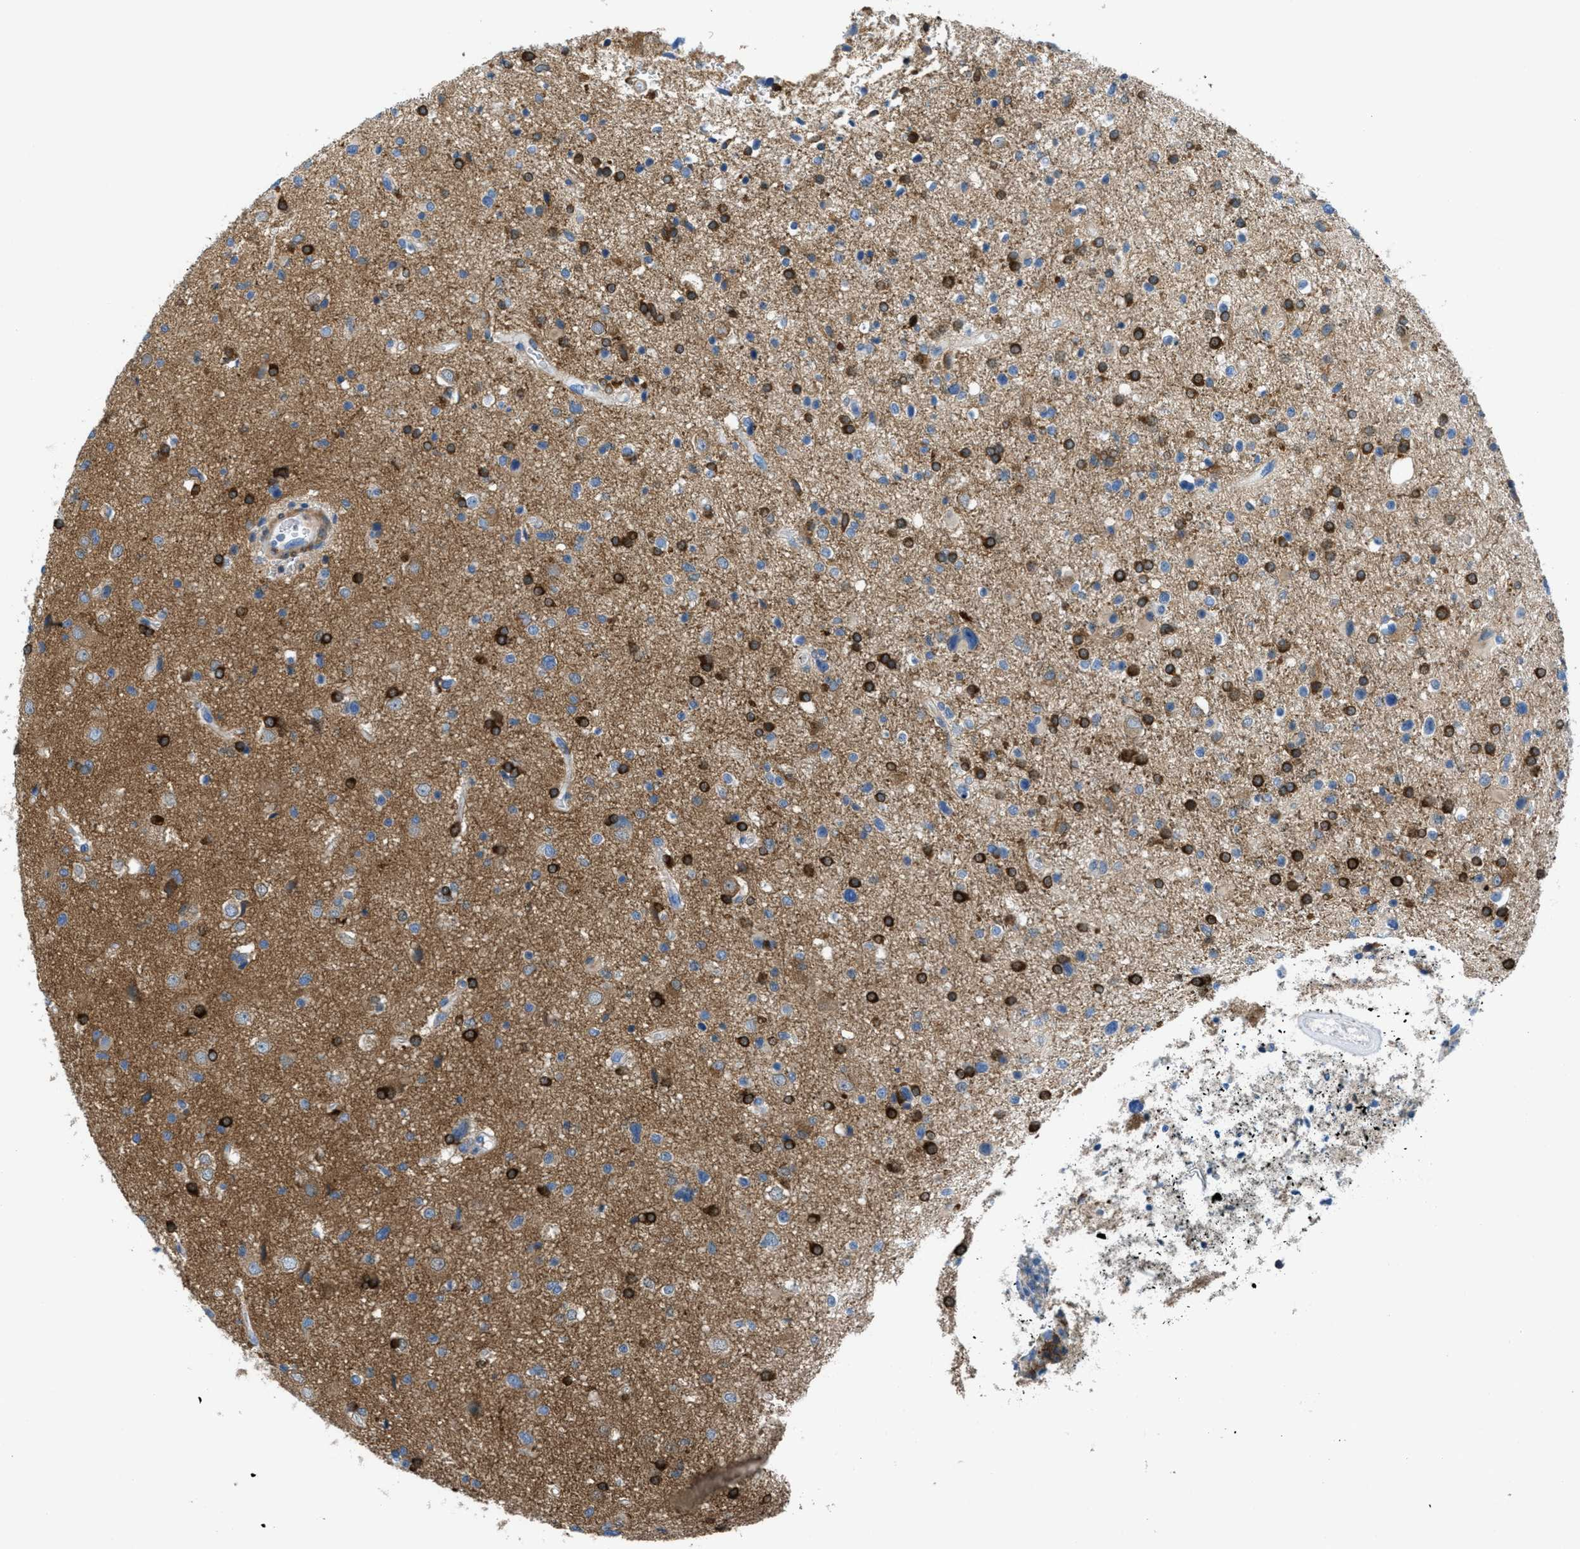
{"staining": {"intensity": "strong", "quantity": "25%-75%", "location": "cytoplasmic/membranous"}, "tissue": "glioma", "cell_type": "Tumor cells", "image_type": "cancer", "snomed": [{"axis": "morphology", "description": "Glioma, malignant, High grade"}, {"axis": "topography", "description": "Brain"}], "caption": "This is an image of IHC staining of high-grade glioma (malignant), which shows strong expression in the cytoplasmic/membranous of tumor cells.", "gene": "MAPRE2", "patient": {"sex": "male", "age": 33}}